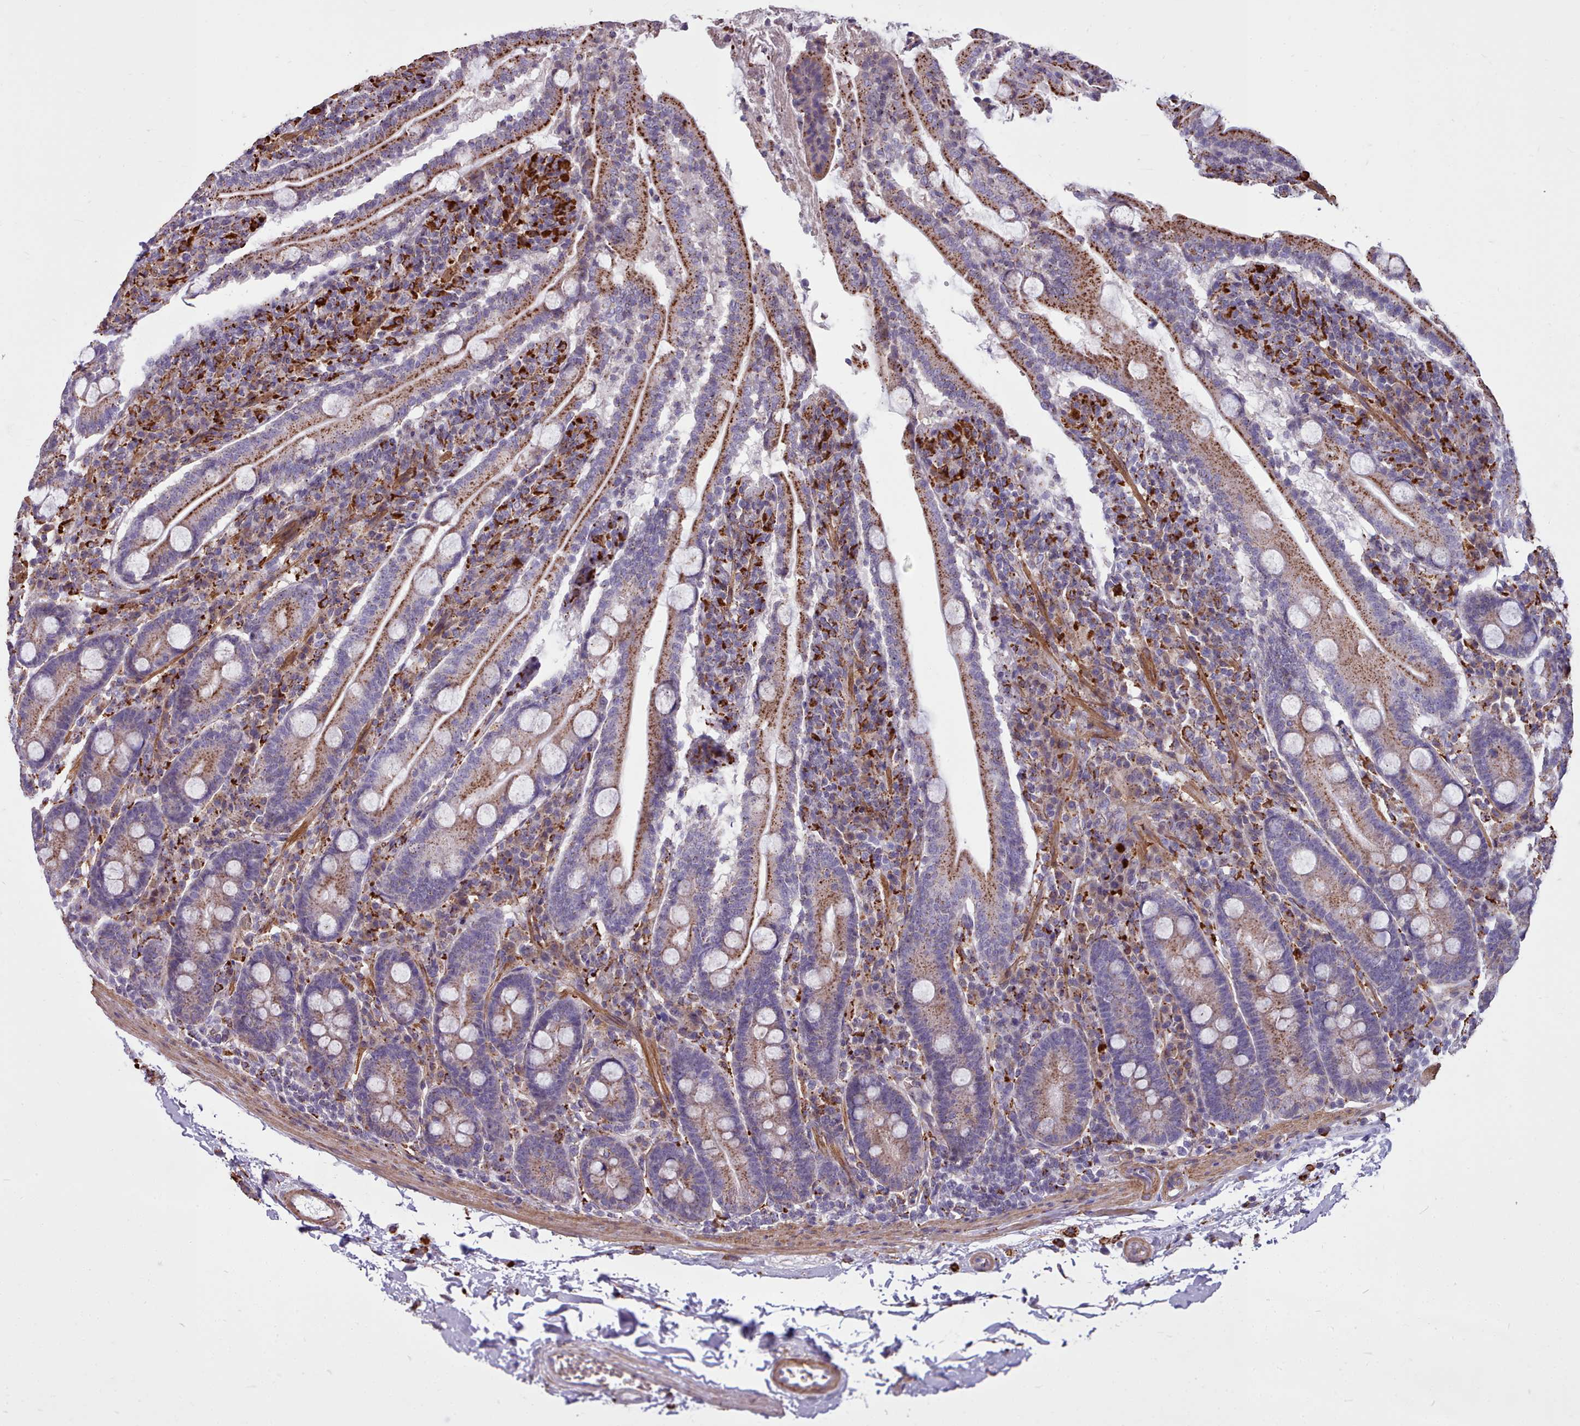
{"staining": {"intensity": "moderate", "quantity": ">75%", "location": "cytoplasmic/membranous"}, "tissue": "duodenum", "cell_type": "Glandular cells", "image_type": "normal", "snomed": [{"axis": "morphology", "description": "Normal tissue, NOS"}, {"axis": "topography", "description": "Duodenum"}], "caption": "This histopathology image displays normal duodenum stained with immunohistochemistry to label a protein in brown. The cytoplasmic/membranous of glandular cells show moderate positivity for the protein. Nuclei are counter-stained blue.", "gene": "PACSIN3", "patient": {"sex": "male", "age": 35}}